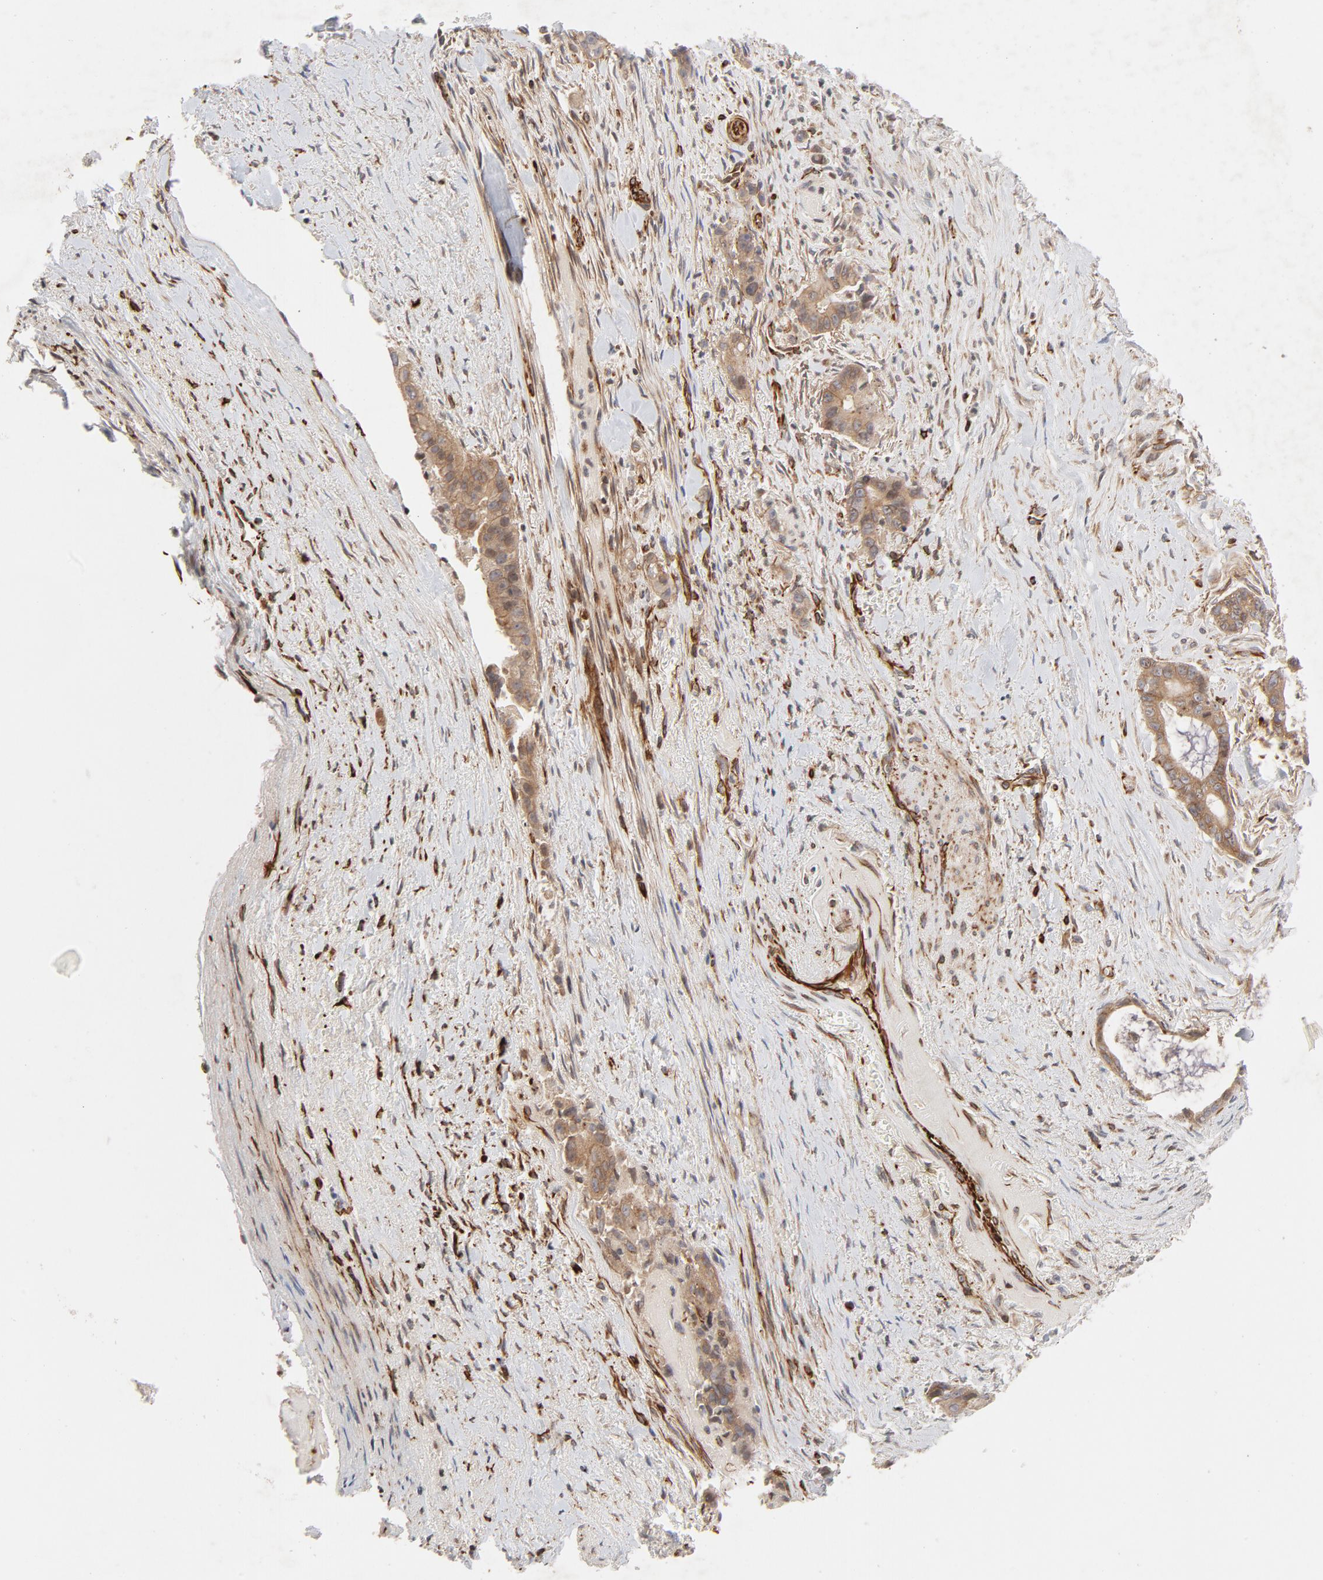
{"staining": {"intensity": "moderate", "quantity": ">75%", "location": "cytoplasmic/membranous"}, "tissue": "liver cancer", "cell_type": "Tumor cells", "image_type": "cancer", "snomed": [{"axis": "morphology", "description": "Cholangiocarcinoma"}, {"axis": "topography", "description": "Liver"}], "caption": "Moderate cytoplasmic/membranous staining for a protein is seen in about >75% of tumor cells of cholangiocarcinoma (liver) using IHC.", "gene": "DNAAF2", "patient": {"sex": "female", "age": 55}}